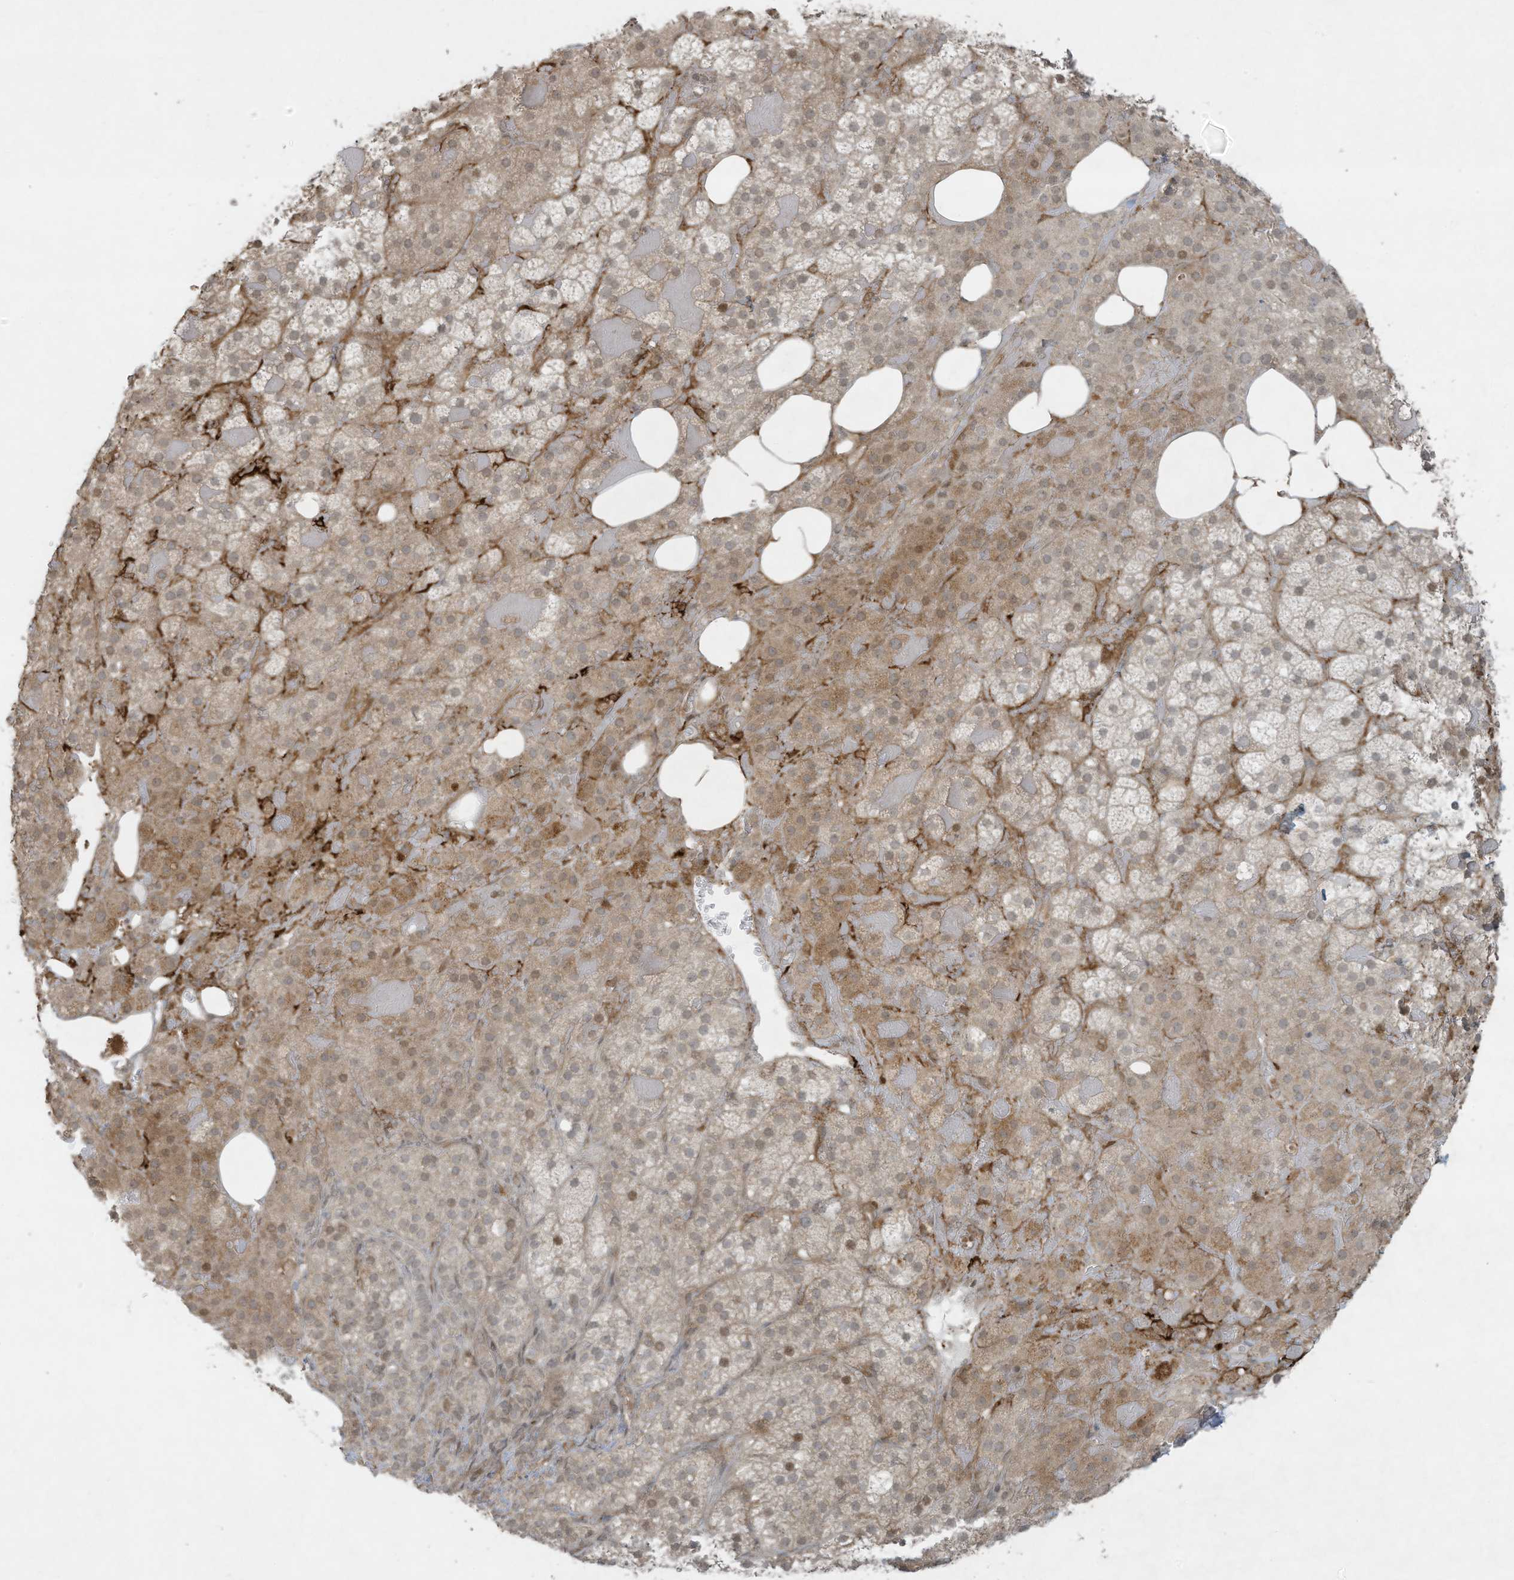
{"staining": {"intensity": "moderate", "quantity": "<25%", "location": "cytoplasmic/membranous"}, "tissue": "adrenal gland", "cell_type": "Glandular cells", "image_type": "normal", "snomed": [{"axis": "morphology", "description": "Normal tissue, NOS"}, {"axis": "topography", "description": "Adrenal gland"}], "caption": "A low amount of moderate cytoplasmic/membranous expression is appreciated in about <25% of glandular cells in normal adrenal gland. (Brightfield microscopy of DAB IHC at high magnification).", "gene": "ZNF263", "patient": {"sex": "female", "age": 59}}